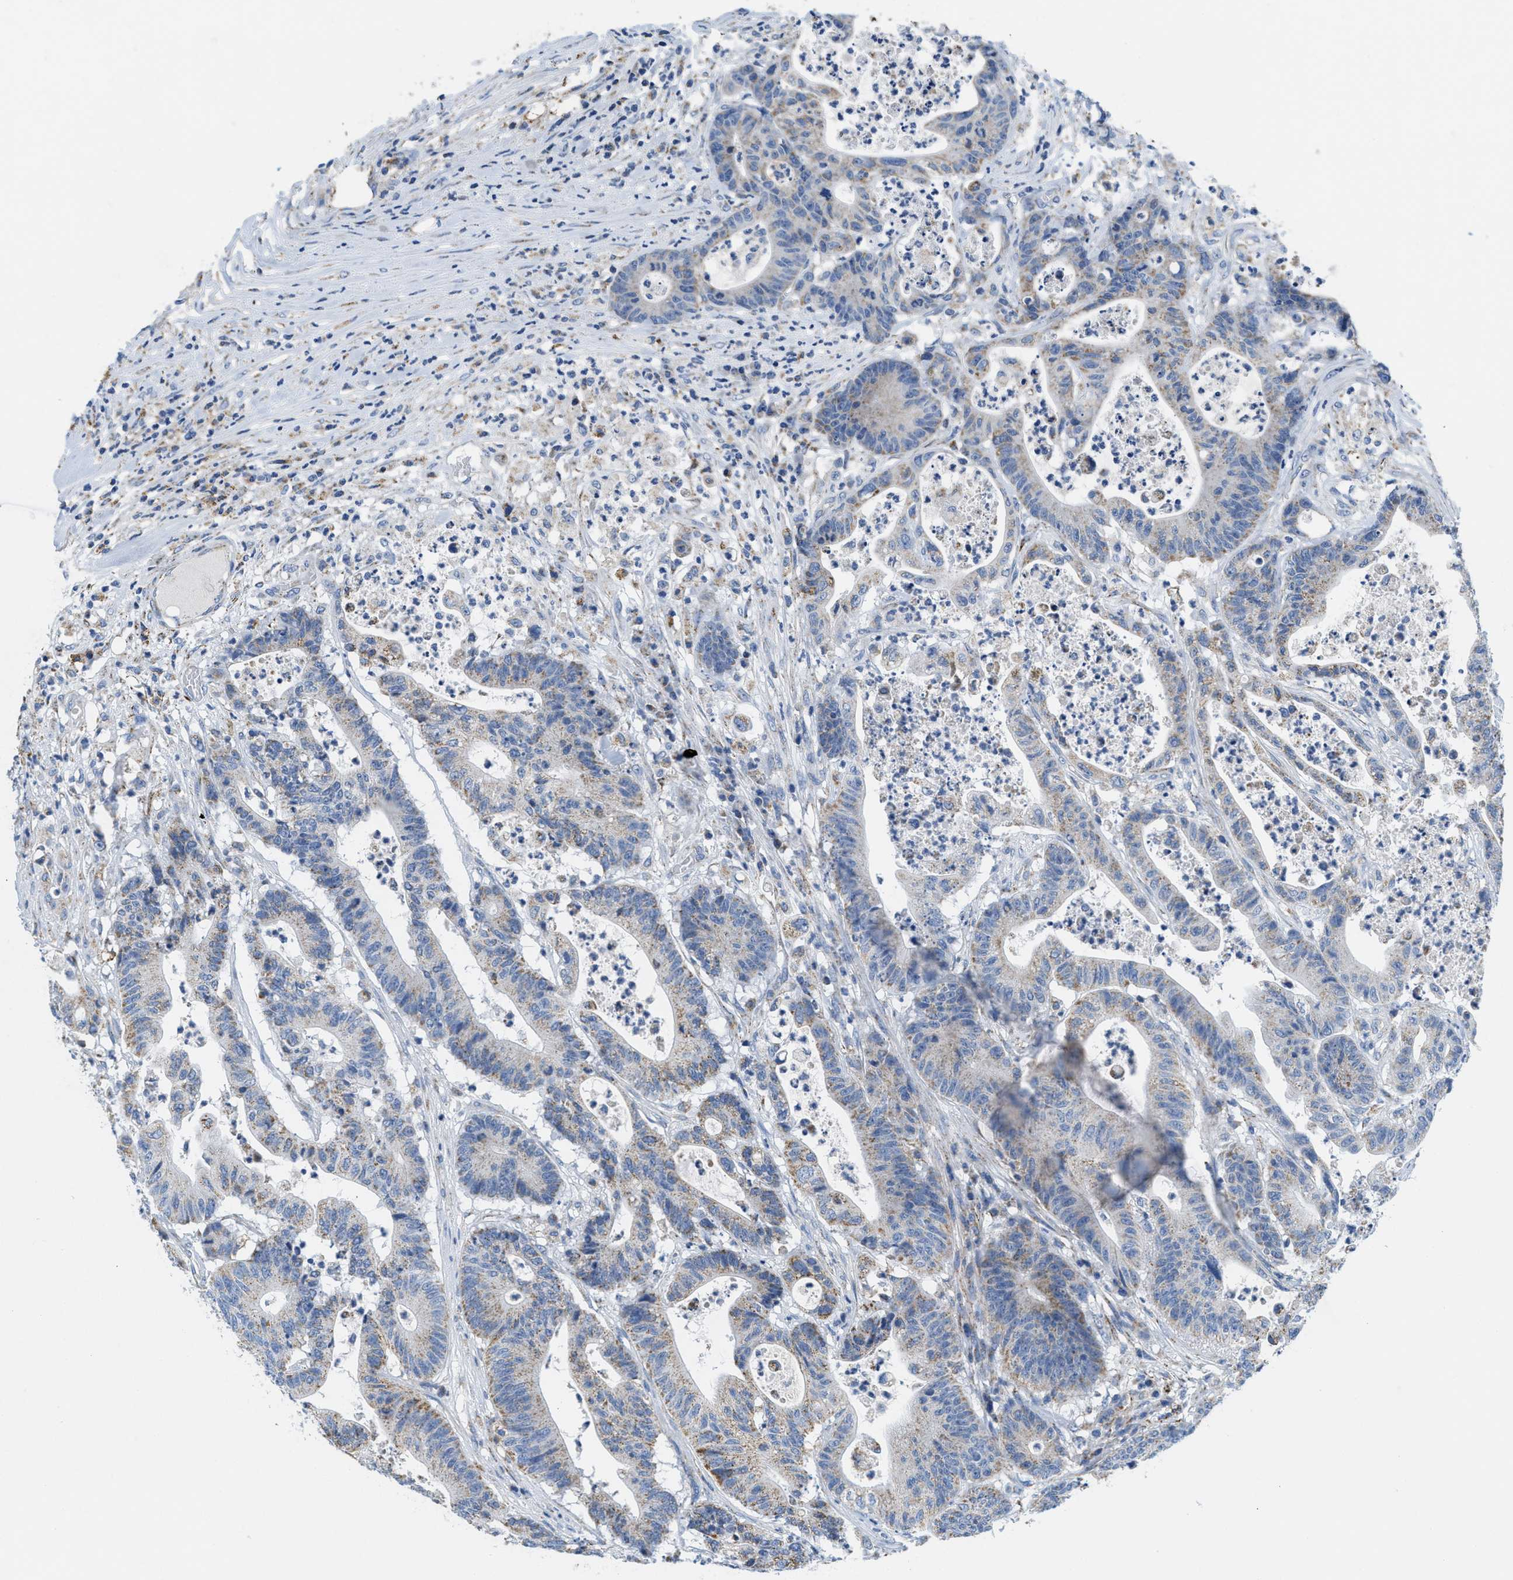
{"staining": {"intensity": "moderate", "quantity": "<25%", "location": "cytoplasmic/membranous"}, "tissue": "colorectal cancer", "cell_type": "Tumor cells", "image_type": "cancer", "snomed": [{"axis": "morphology", "description": "Adenocarcinoma, NOS"}, {"axis": "topography", "description": "Colon"}], "caption": "Colorectal adenocarcinoma was stained to show a protein in brown. There is low levels of moderate cytoplasmic/membranous staining in approximately <25% of tumor cells.", "gene": "KCNJ5", "patient": {"sex": "female", "age": 84}}